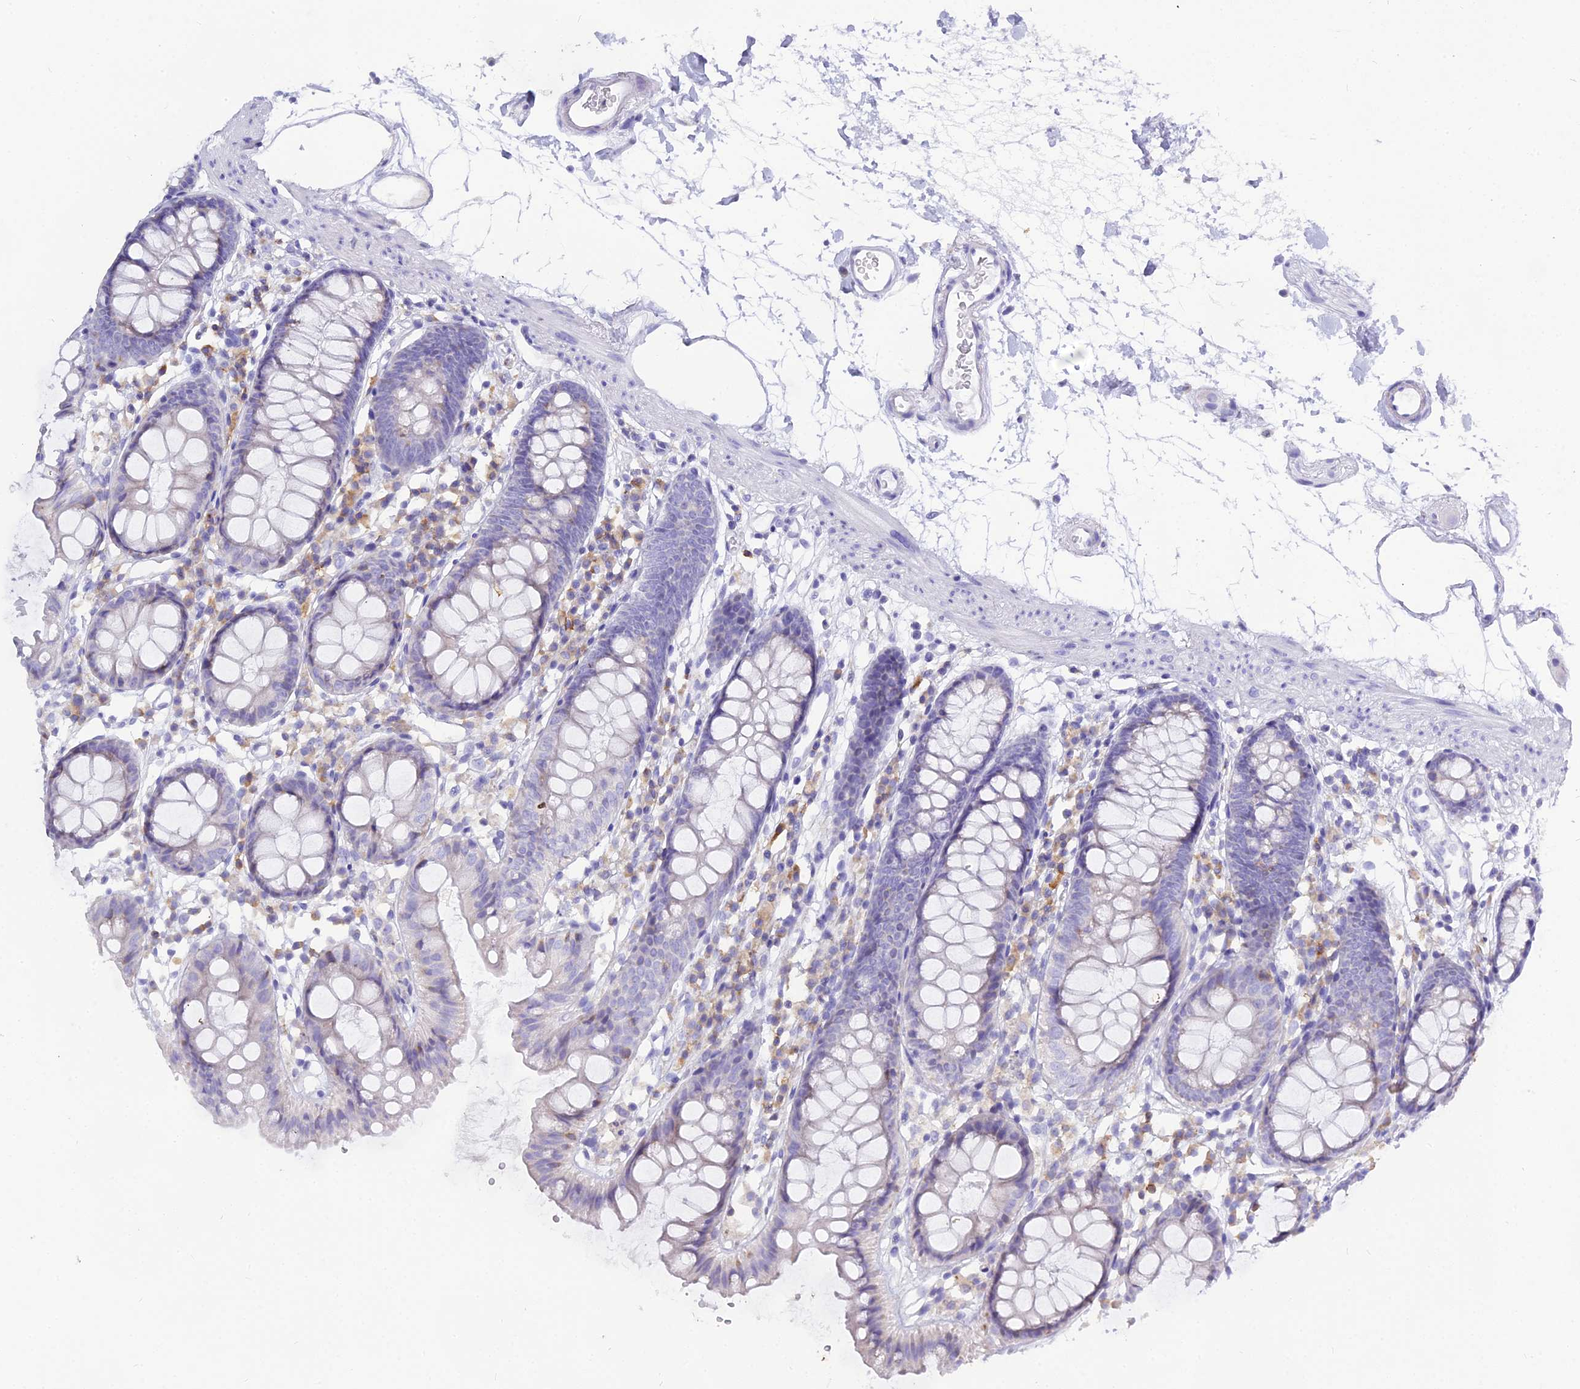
{"staining": {"intensity": "negative", "quantity": "none", "location": "none"}, "tissue": "colon", "cell_type": "Endothelial cells", "image_type": "normal", "snomed": [{"axis": "morphology", "description": "Normal tissue, NOS"}, {"axis": "topography", "description": "Colon"}], "caption": "High magnification brightfield microscopy of unremarkable colon stained with DAB (3,3'-diaminobenzidine) (brown) and counterstained with hematoxylin (blue): endothelial cells show no significant staining.", "gene": "CD5", "patient": {"sex": "female", "age": 84}}